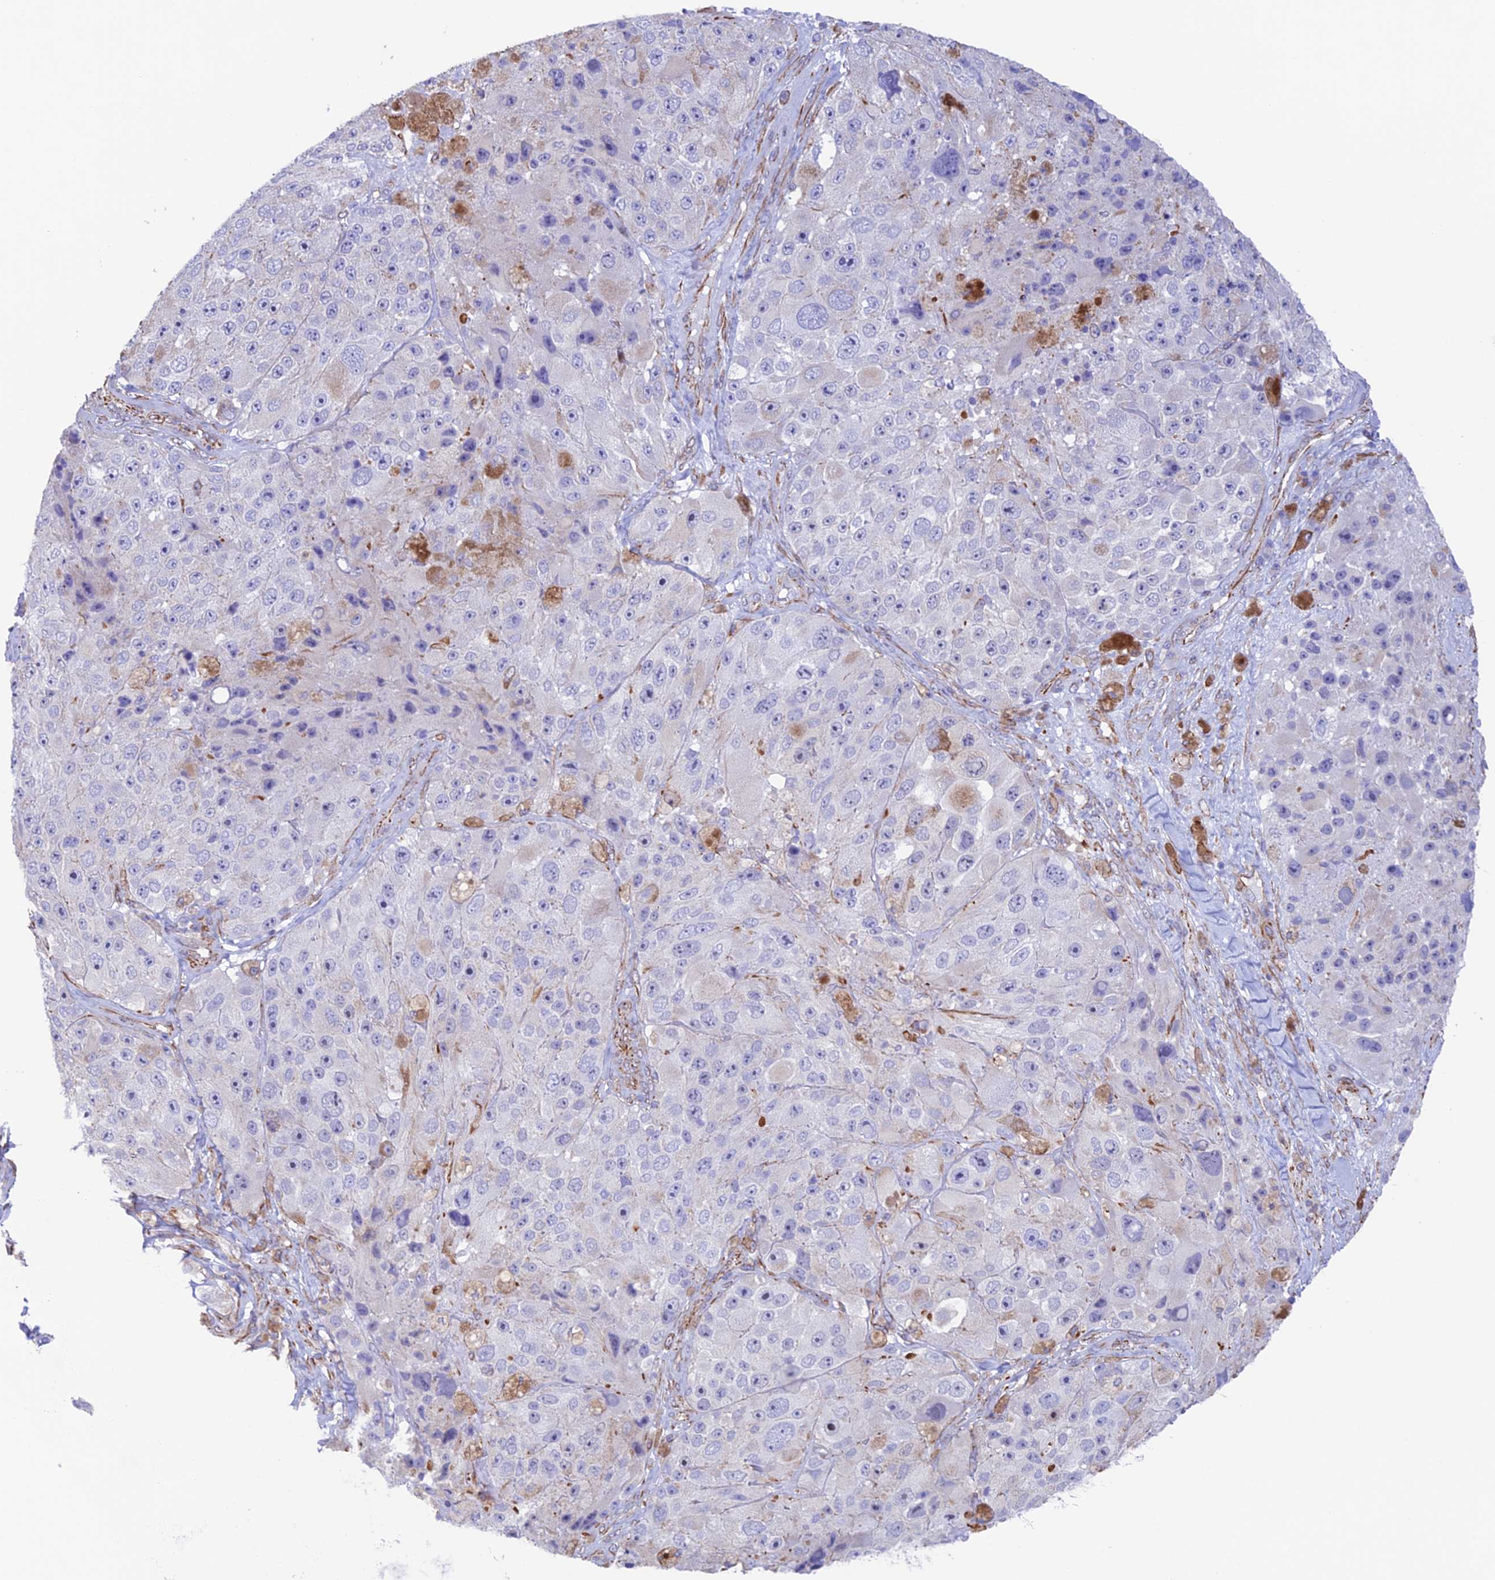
{"staining": {"intensity": "negative", "quantity": "none", "location": "none"}, "tissue": "melanoma", "cell_type": "Tumor cells", "image_type": "cancer", "snomed": [{"axis": "morphology", "description": "Malignant melanoma, Metastatic site"}, {"axis": "topography", "description": "Lymph node"}], "caption": "DAB (3,3'-diaminobenzidine) immunohistochemical staining of malignant melanoma (metastatic site) exhibits no significant staining in tumor cells. Nuclei are stained in blue.", "gene": "ZNF652", "patient": {"sex": "male", "age": 62}}